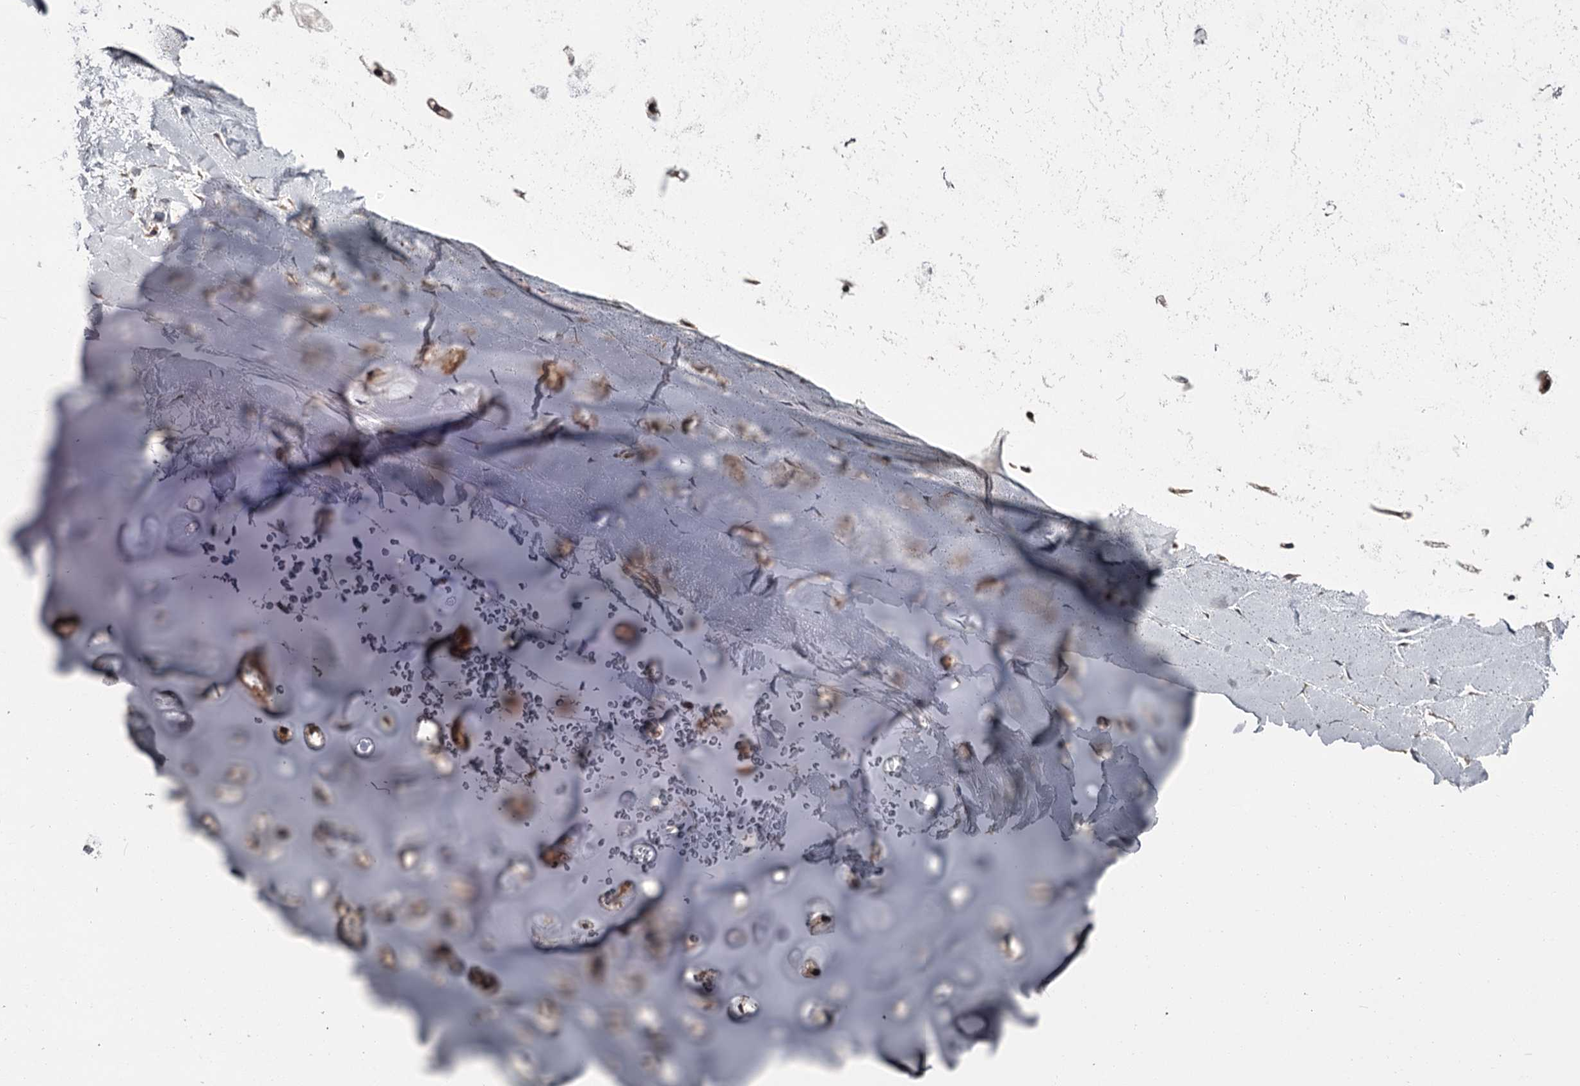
{"staining": {"intensity": "moderate", "quantity": ">75%", "location": "cytoplasmic/membranous"}, "tissue": "adipose tissue", "cell_type": "Adipocytes", "image_type": "normal", "snomed": [{"axis": "morphology", "description": "Normal tissue, NOS"}, {"axis": "morphology", "description": "Squamous cell carcinoma, NOS"}, {"axis": "topography", "description": "Lymph node"}, {"axis": "topography", "description": "Bronchus"}, {"axis": "topography", "description": "Lung"}], "caption": "A brown stain highlights moderate cytoplasmic/membranous expression of a protein in adipocytes of unremarkable adipose tissue.", "gene": "CDC42EP2", "patient": {"sex": "male", "age": 66}}